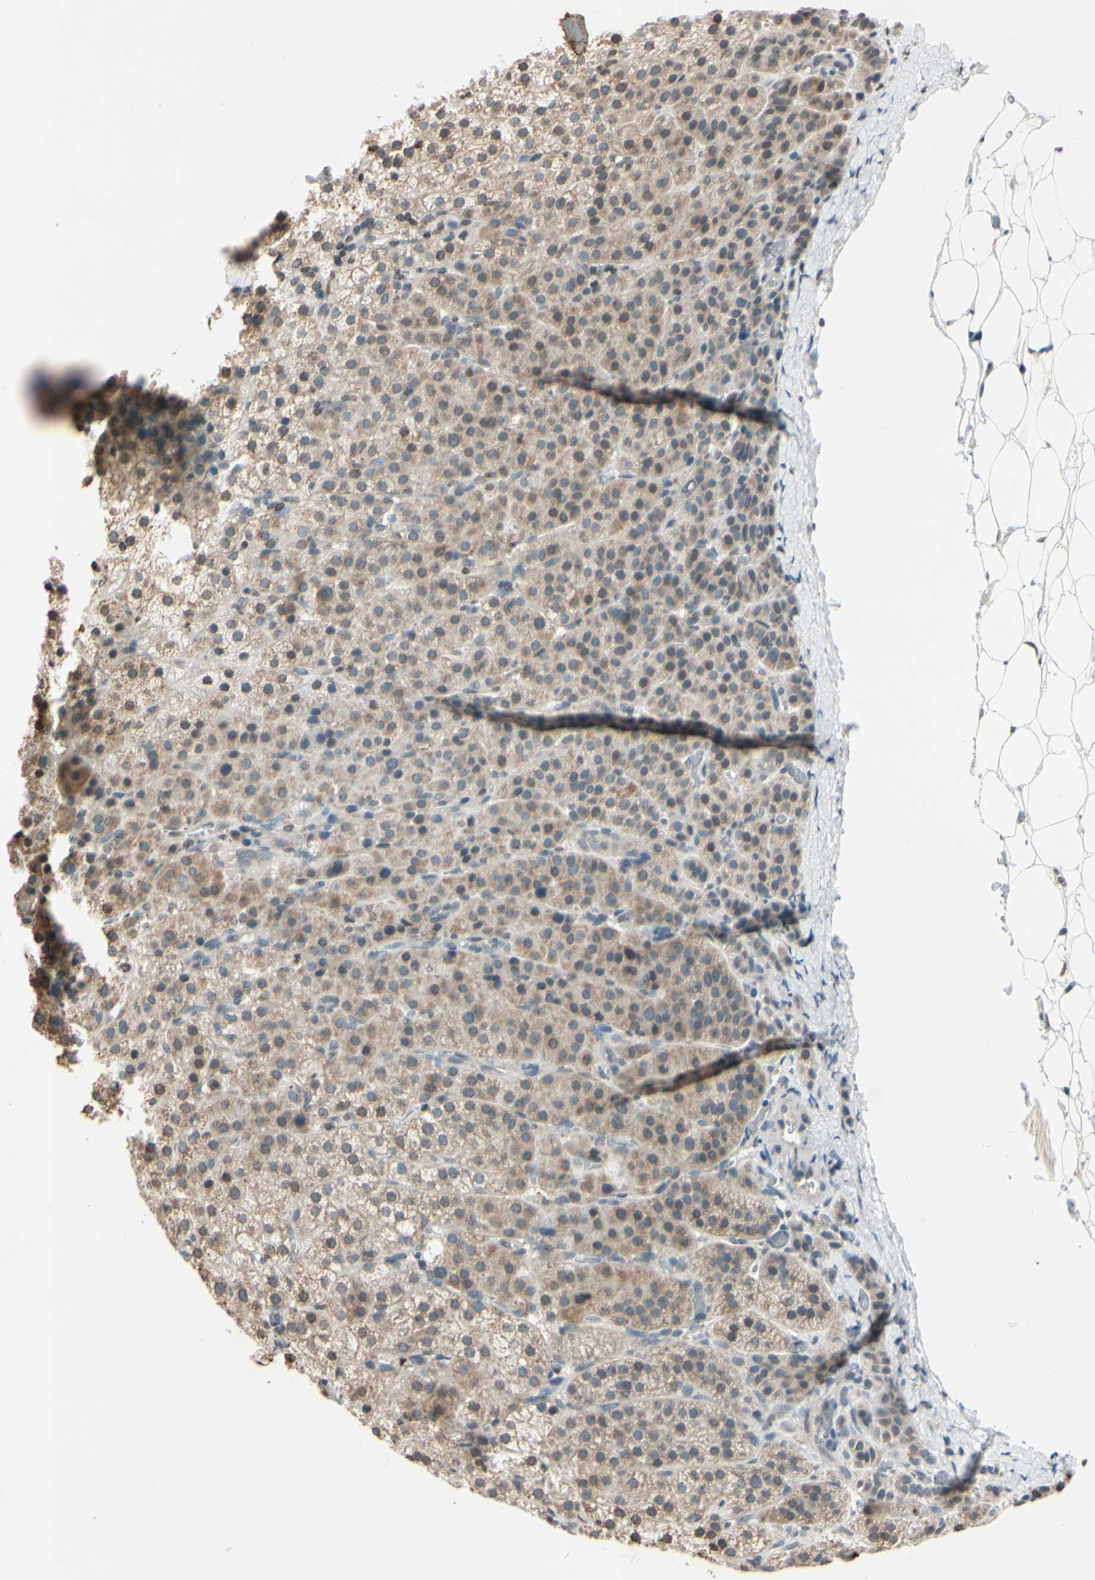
{"staining": {"intensity": "moderate", "quantity": ">75%", "location": "cytoplasmic/membranous"}, "tissue": "adrenal gland", "cell_type": "Glandular cells", "image_type": "normal", "snomed": [{"axis": "morphology", "description": "Normal tissue, NOS"}, {"axis": "topography", "description": "Adrenal gland"}], "caption": "The immunohistochemical stain highlights moderate cytoplasmic/membranous expression in glandular cells of benign adrenal gland. The protein of interest is stained brown, and the nuclei are stained in blue (DAB (3,3'-diaminobenzidine) IHC with brightfield microscopy, high magnification).", "gene": "CLDN11", "patient": {"sex": "female", "age": 57}}